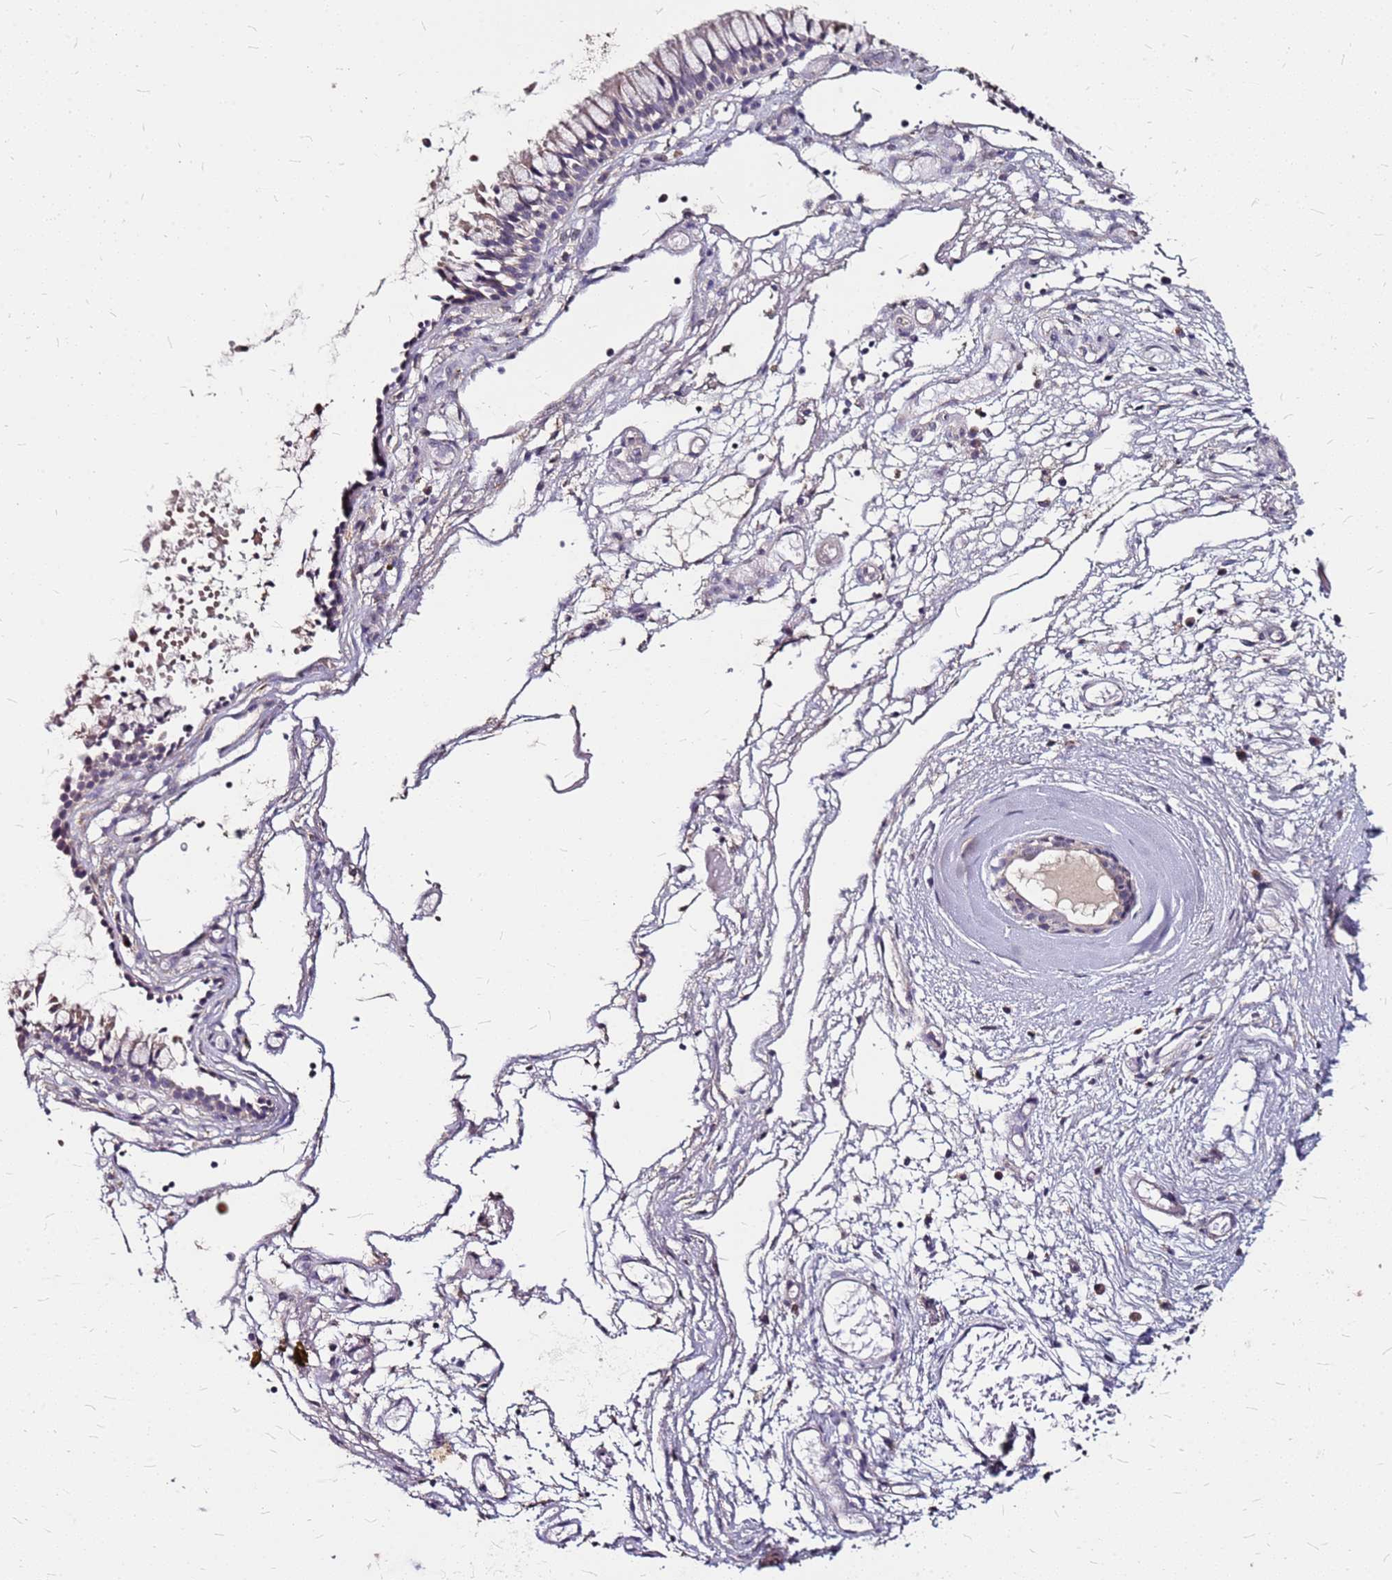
{"staining": {"intensity": "weak", "quantity": "<25%", "location": "cytoplasmic/membranous"}, "tissue": "nasopharynx", "cell_type": "Respiratory epithelial cells", "image_type": "normal", "snomed": [{"axis": "morphology", "description": "Normal tissue, NOS"}, {"axis": "topography", "description": "Nasopharynx"}], "caption": "Immunohistochemical staining of normal human nasopharynx displays no significant staining in respiratory epithelial cells. (IHC, brightfield microscopy, high magnification).", "gene": "DCDC2C", "patient": {"sex": "male", "age": 82}}